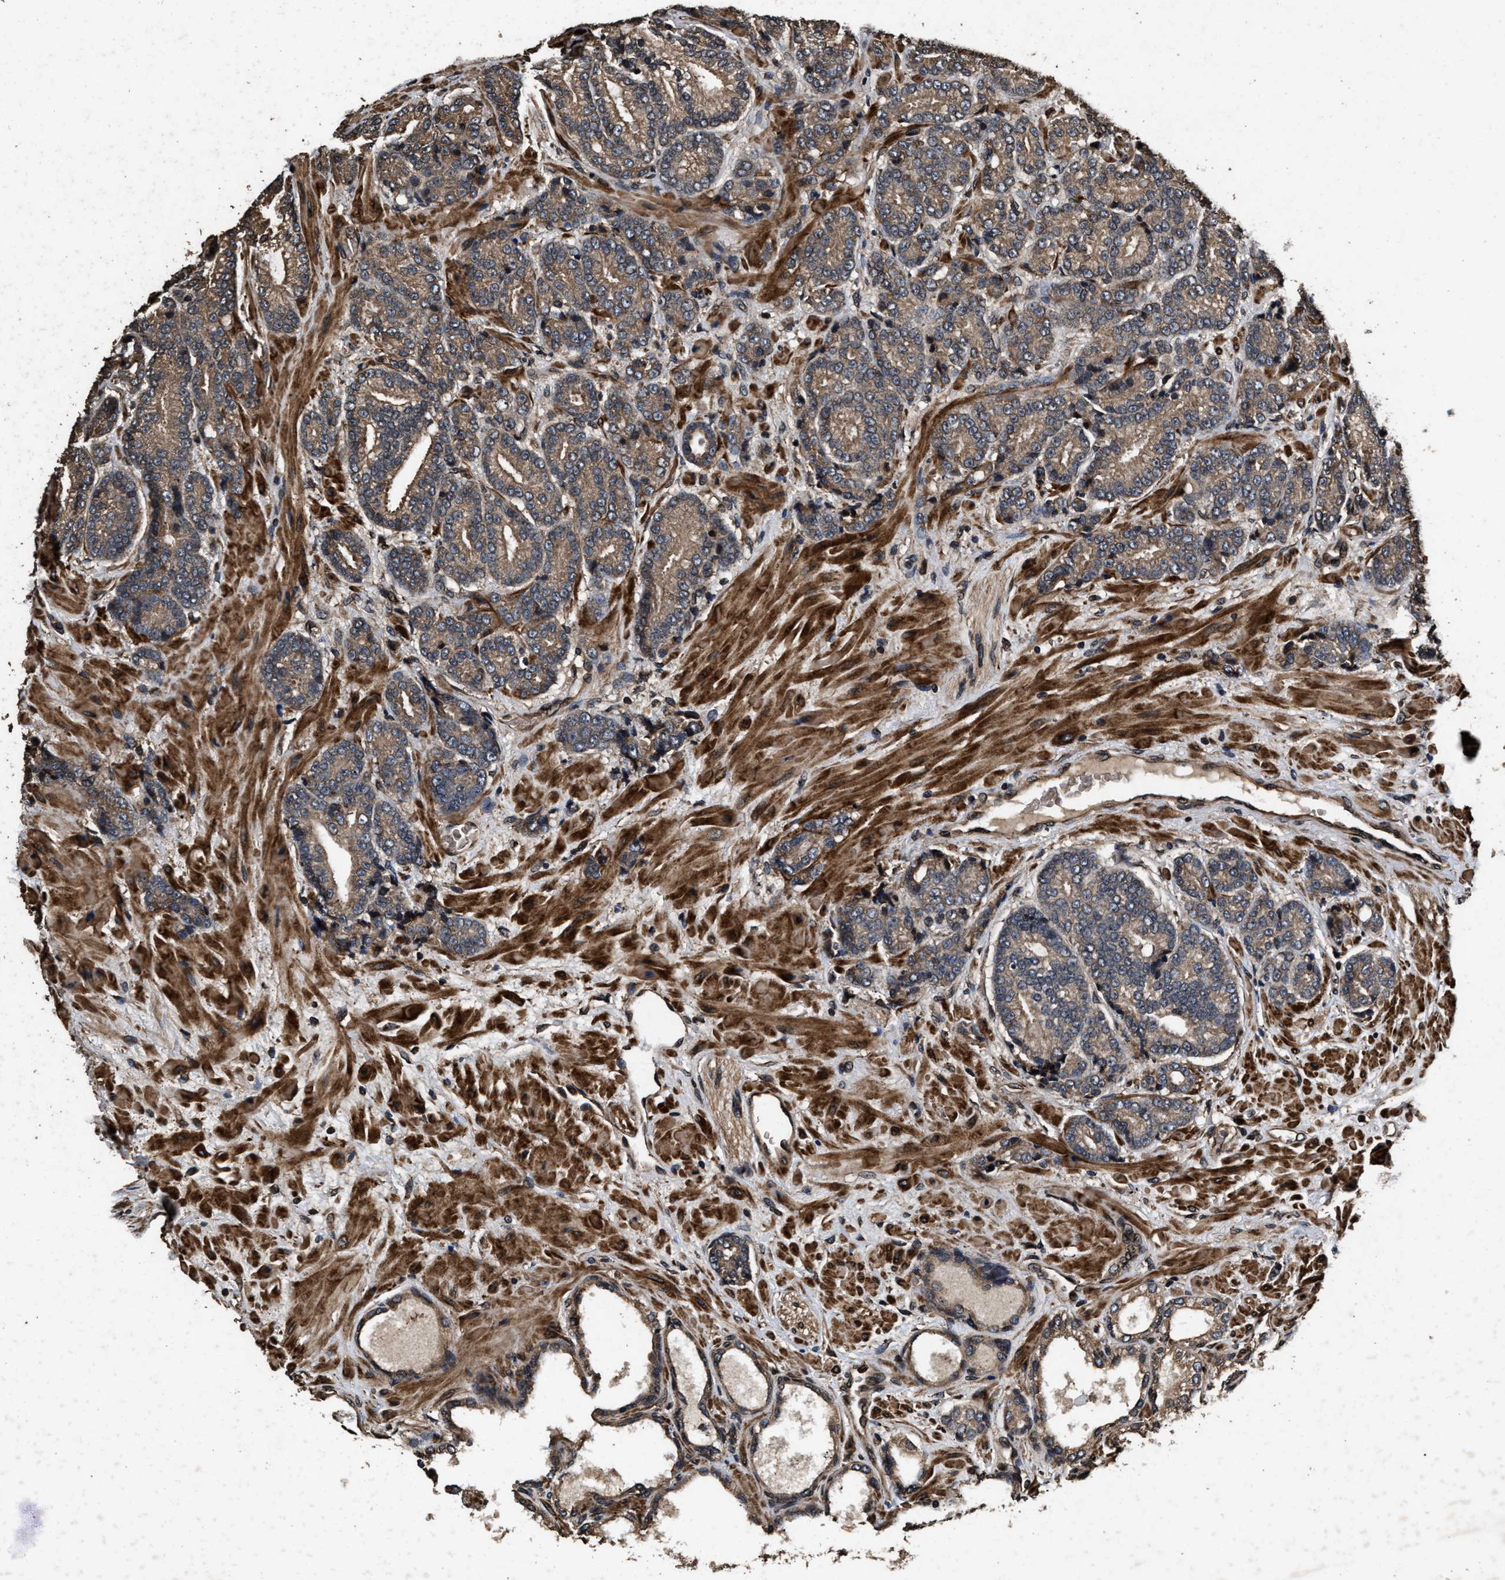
{"staining": {"intensity": "moderate", "quantity": ">75%", "location": "cytoplasmic/membranous"}, "tissue": "prostate cancer", "cell_type": "Tumor cells", "image_type": "cancer", "snomed": [{"axis": "morphology", "description": "Adenocarcinoma, High grade"}, {"axis": "topography", "description": "Prostate"}], "caption": "The photomicrograph displays staining of prostate cancer, revealing moderate cytoplasmic/membranous protein expression (brown color) within tumor cells.", "gene": "ACCS", "patient": {"sex": "male", "age": 61}}